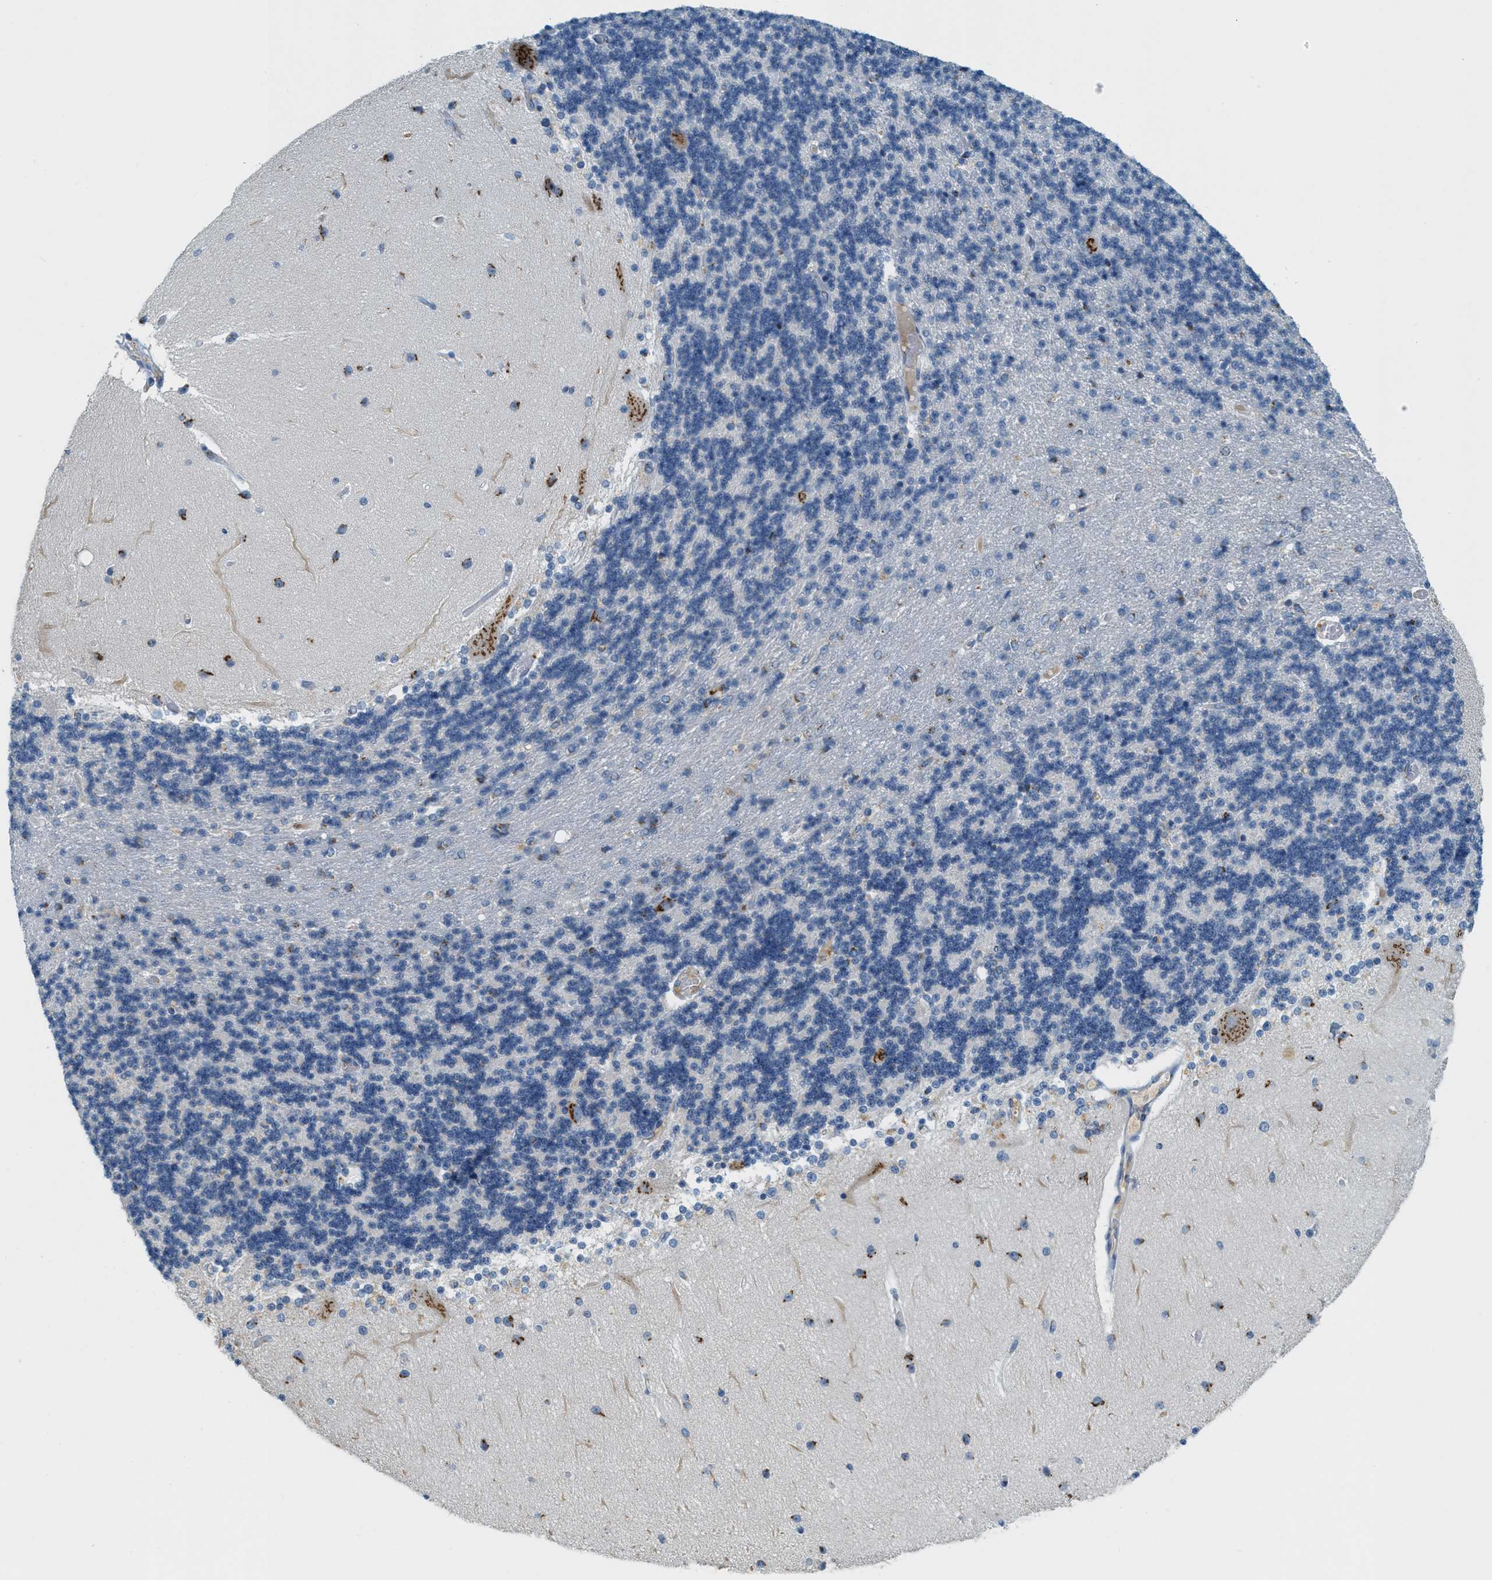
{"staining": {"intensity": "negative", "quantity": "none", "location": "none"}, "tissue": "cerebellum", "cell_type": "Cells in granular layer", "image_type": "normal", "snomed": [{"axis": "morphology", "description": "Normal tissue, NOS"}, {"axis": "topography", "description": "Cerebellum"}], "caption": "The immunohistochemistry (IHC) photomicrograph has no significant staining in cells in granular layer of cerebellum.", "gene": "ENTPD4", "patient": {"sex": "female", "age": 54}}